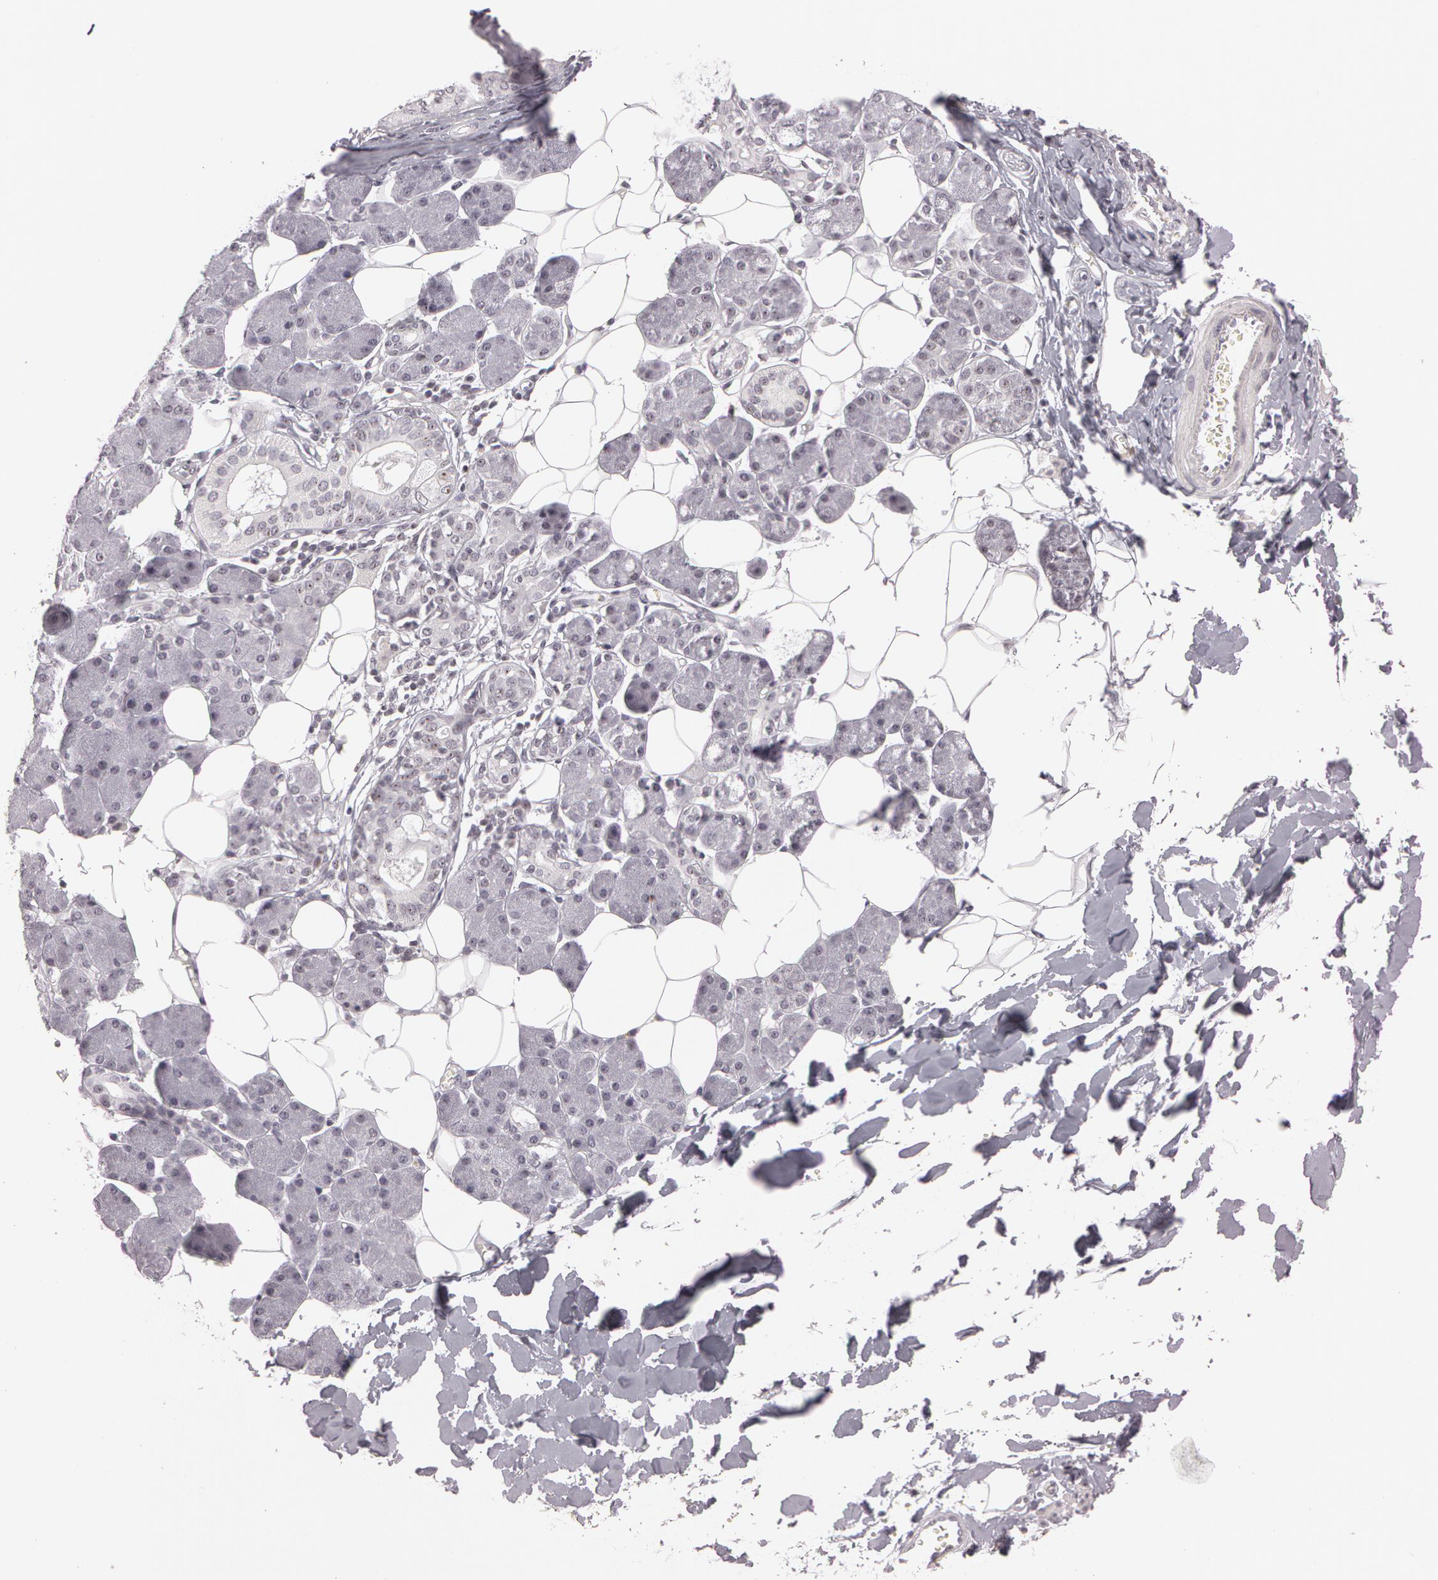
{"staining": {"intensity": "weak", "quantity": ">75%", "location": "nuclear"}, "tissue": "salivary gland", "cell_type": "Glandular cells", "image_type": "normal", "snomed": [{"axis": "morphology", "description": "Normal tissue, NOS"}, {"axis": "morphology", "description": "Adenoma, NOS"}, {"axis": "topography", "description": "Salivary gland"}], "caption": "A high-resolution photomicrograph shows immunohistochemistry staining of unremarkable salivary gland, which displays weak nuclear positivity in about >75% of glandular cells. The staining was performed using DAB to visualize the protein expression in brown, while the nuclei were stained in blue with hematoxylin (Magnification: 20x).", "gene": "FBL", "patient": {"sex": "female", "age": 32}}